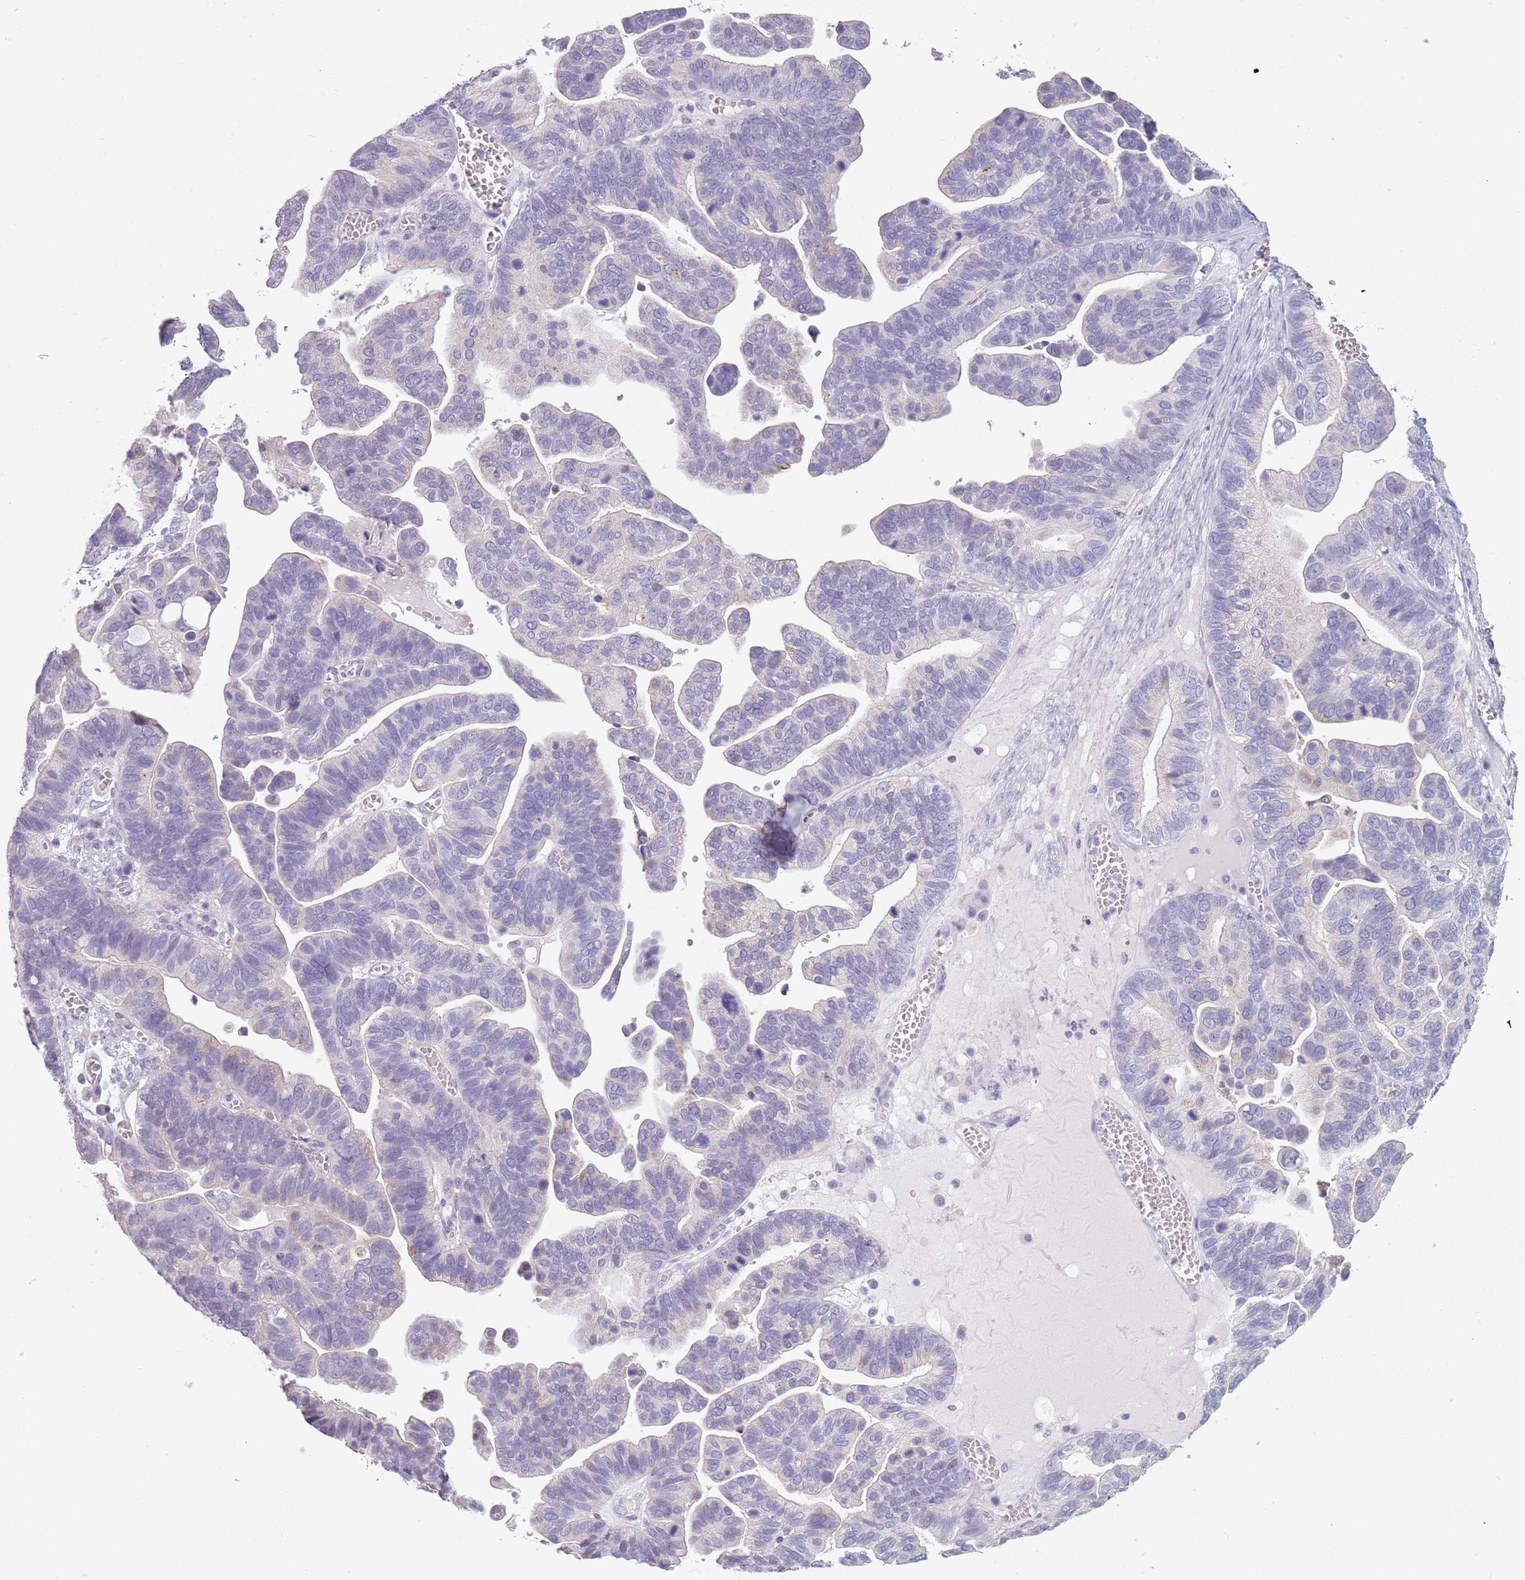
{"staining": {"intensity": "negative", "quantity": "none", "location": "none"}, "tissue": "ovarian cancer", "cell_type": "Tumor cells", "image_type": "cancer", "snomed": [{"axis": "morphology", "description": "Cystadenocarcinoma, serous, NOS"}, {"axis": "topography", "description": "Ovary"}], "caption": "Immunohistochemical staining of ovarian cancer exhibits no significant expression in tumor cells.", "gene": "MEGF8", "patient": {"sex": "female", "age": 56}}